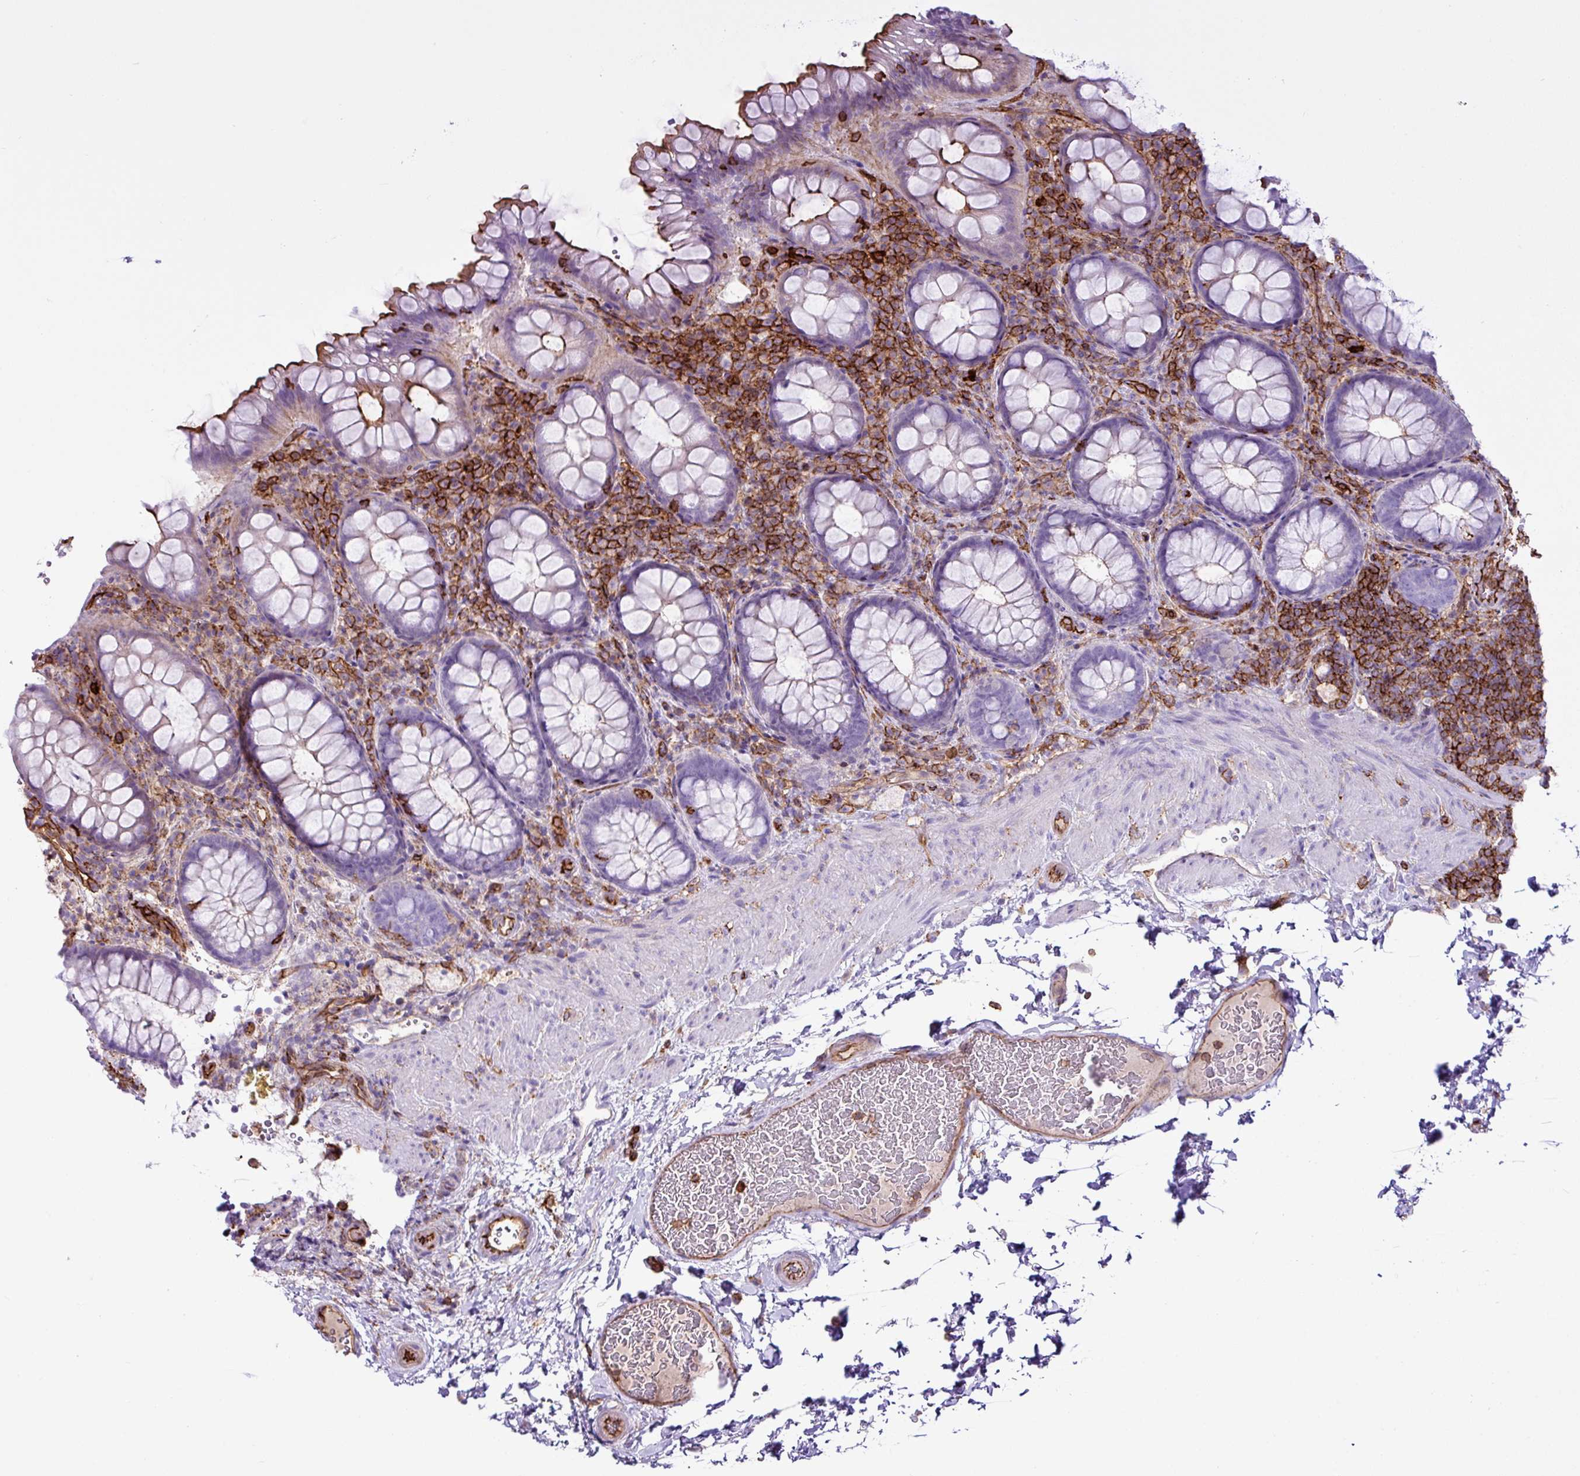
{"staining": {"intensity": "moderate", "quantity": "<25%", "location": "cytoplasmic/membranous"}, "tissue": "rectum", "cell_type": "Glandular cells", "image_type": "normal", "snomed": [{"axis": "morphology", "description": "Normal tissue, NOS"}, {"axis": "topography", "description": "Rectum"}], "caption": "Benign rectum exhibits moderate cytoplasmic/membranous staining in about <25% of glandular cells, visualized by immunohistochemistry.", "gene": "EME2", "patient": {"sex": "female", "age": 69}}